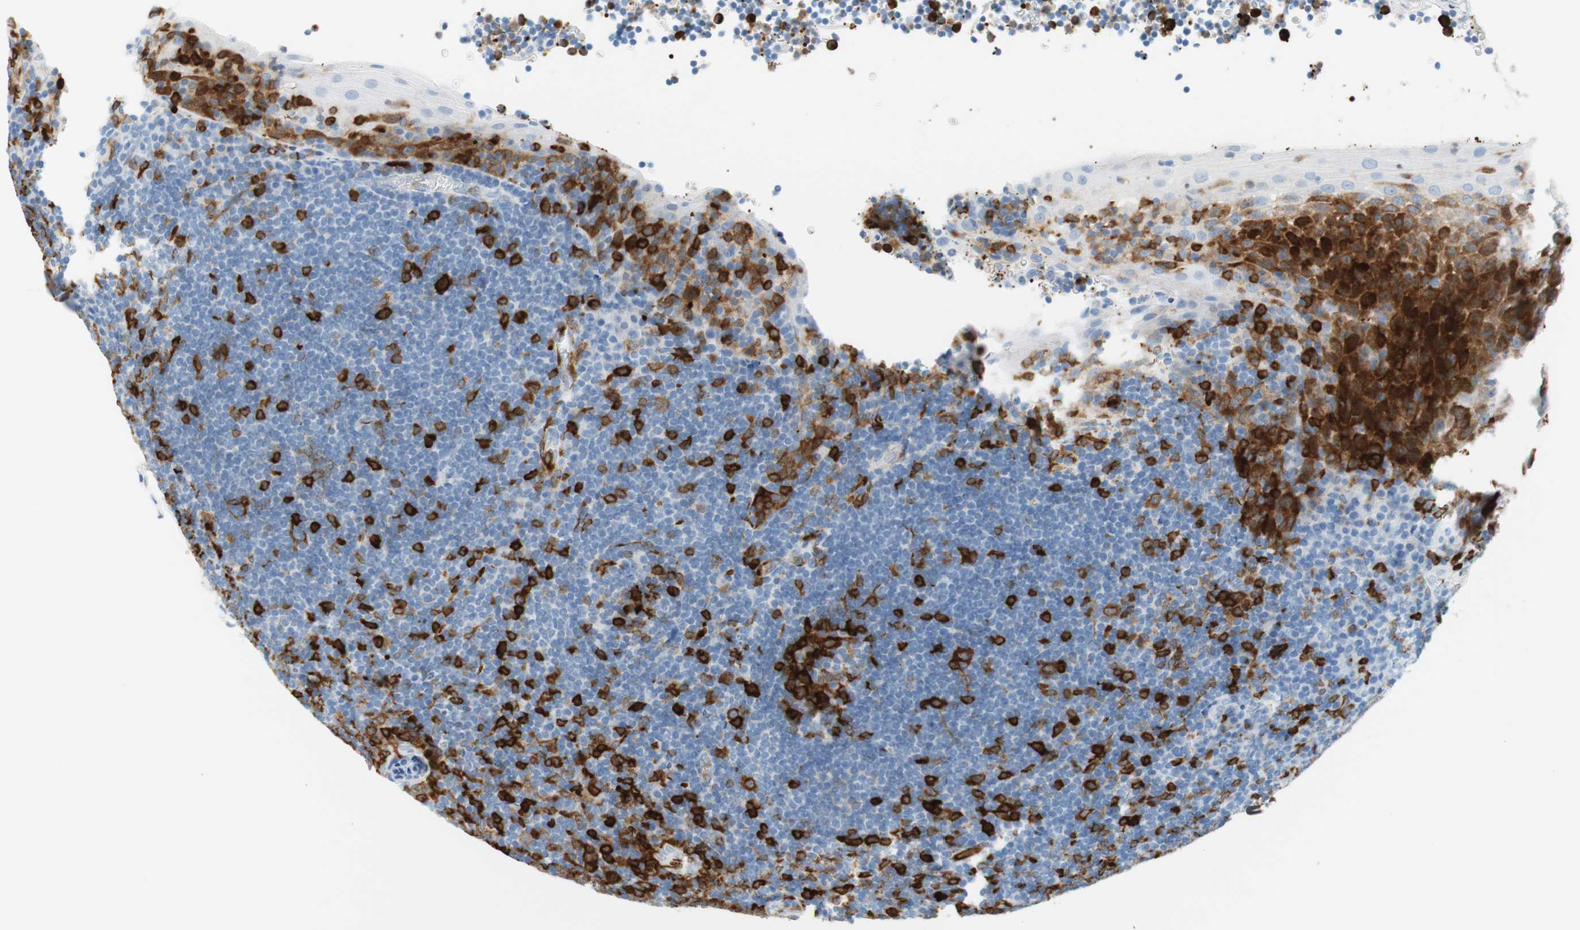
{"staining": {"intensity": "strong", "quantity": "25%-75%", "location": "cytoplasmic/membranous"}, "tissue": "tonsil", "cell_type": "Germinal center cells", "image_type": "normal", "snomed": [{"axis": "morphology", "description": "Normal tissue, NOS"}, {"axis": "topography", "description": "Tonsil"}], "caption": "IHC micrograph of unremarkable tonsil: human tonsil stained using IHC exhibits high levels of strong protein expression localized specifically in the cytoplasmic/membranous of germinal center cells, appearing as a cytoplasmic/membranous brown color.", "gene": "STMN1", "patient": {"sex": "male", "age": 37}}